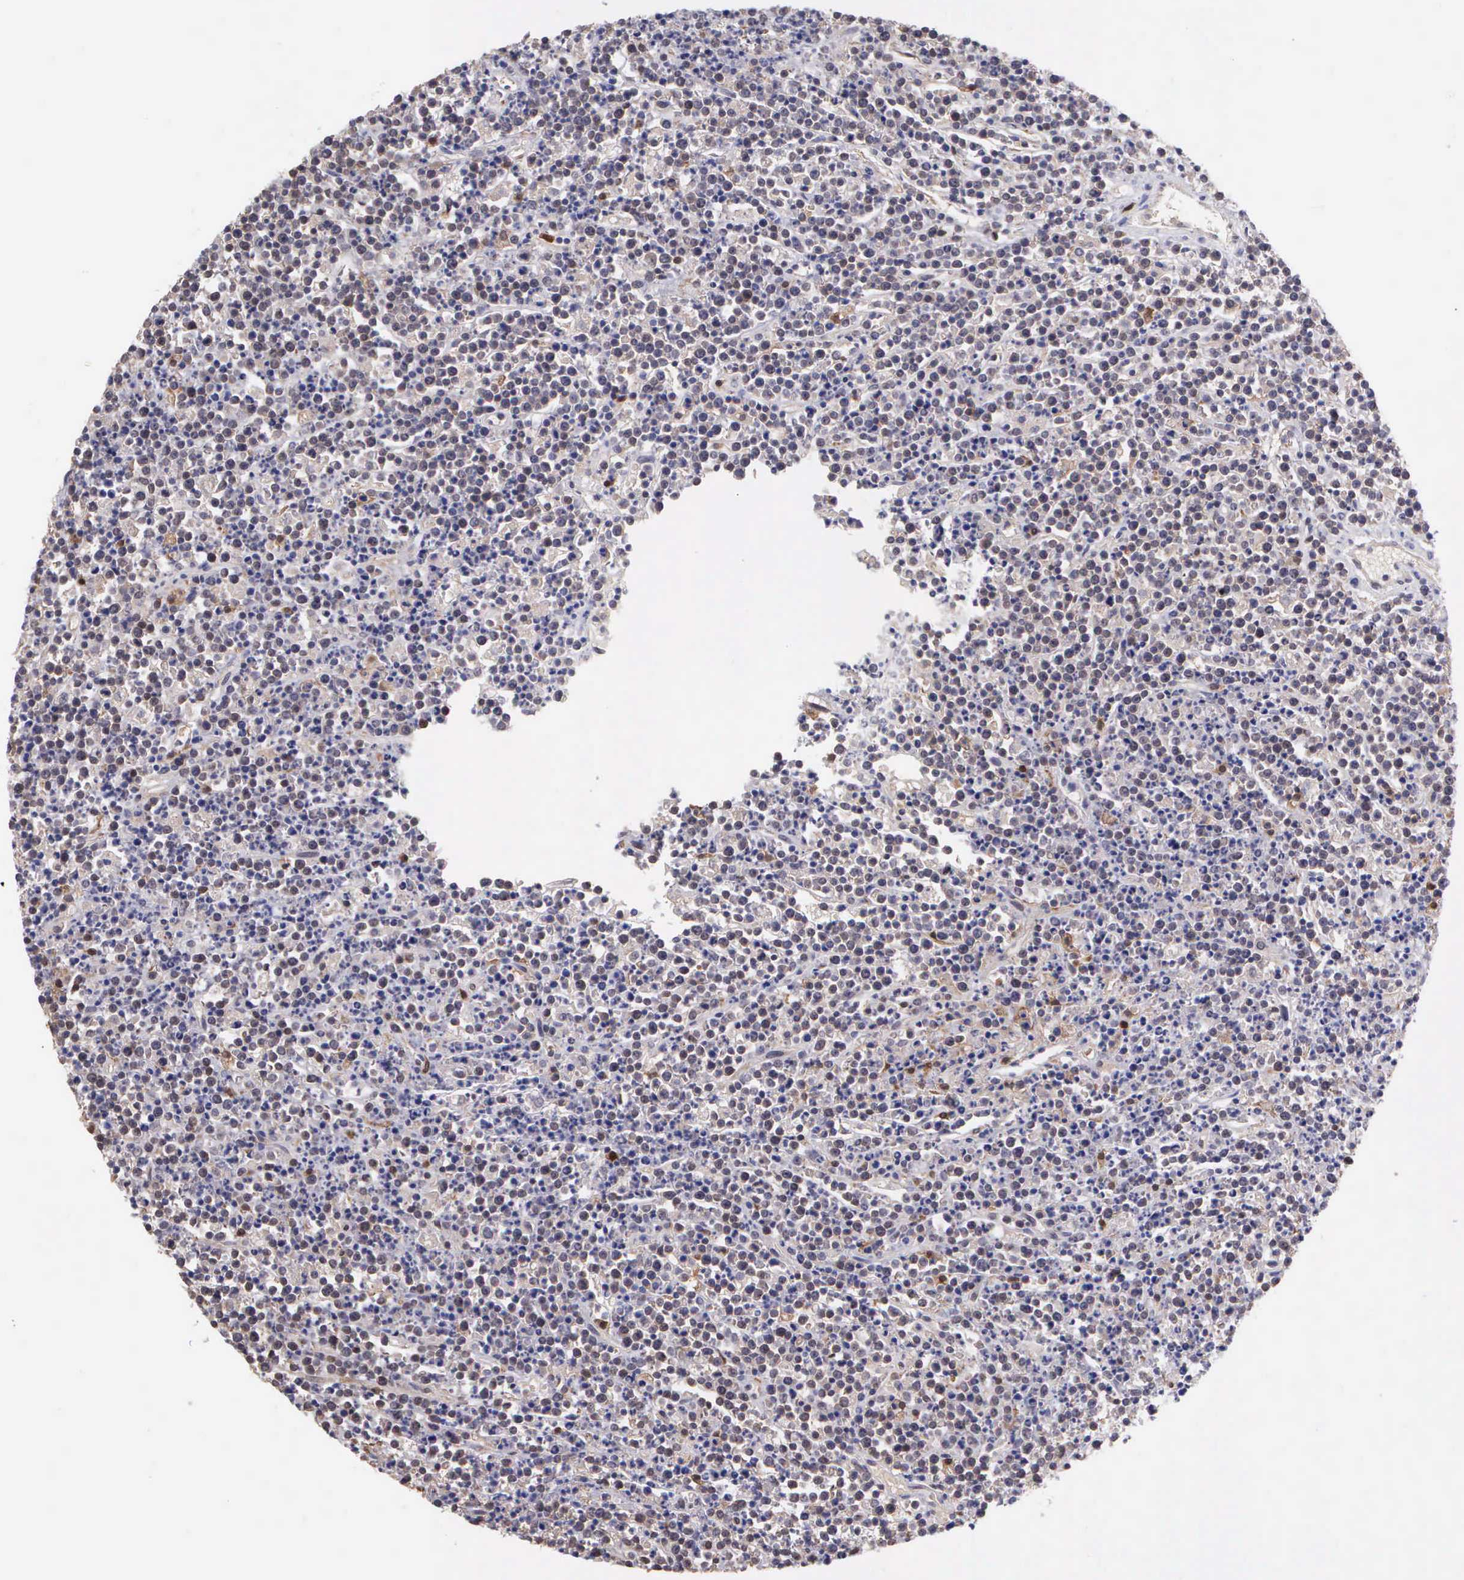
{"staining": {"intensity": "negative", "quantity": "none", "location": "none"}, "tissue": "lymphoma", "cell_type": "Tumor cells", "image_type": "cancer", "snomed": [{"axis": "morphology", "description": "Malignant lymphoma, non-Hodgkin's type, High grade"}, {"axis": "topography", "description": "Ovary"}], "caption": "Tumor cells show no significant staining in lymphoma.", "gene": "BID", "patient": {"sex": "female", "age": 56}}